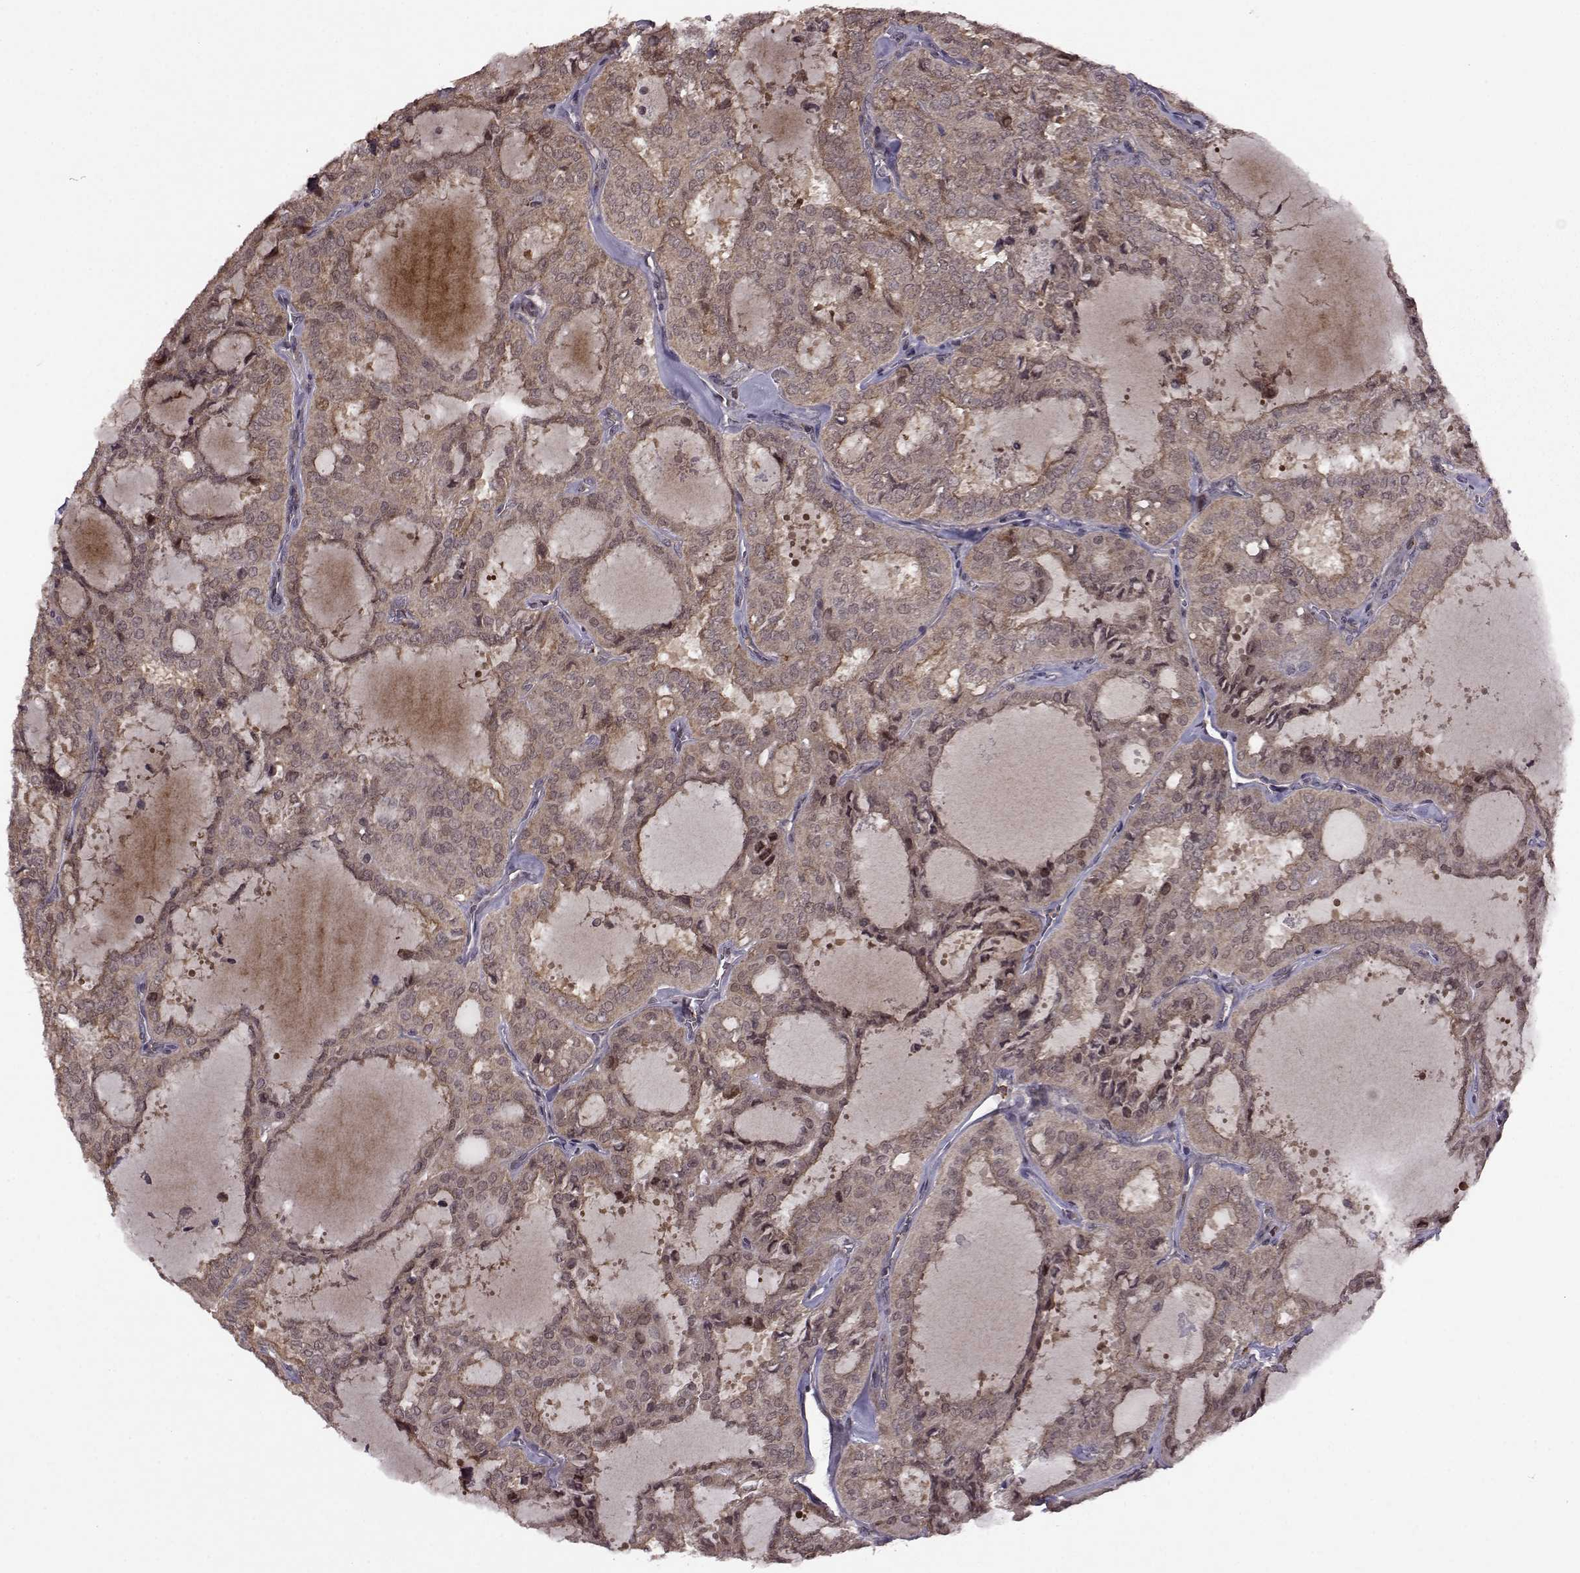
{"staining": {"intensity": "weak", "quantity": "25%-75%", "location": "cytoplasmic/membranous"}, "tissue": "thyroid cancer", "cell_type": "Tumor cells", "image_type": "cancer", "snomed": [{"axis": "morphology", "description": "Follicular adenoma carcinoma, NOS"}, {"axis": "topography", "description": "Thyroid gland"}], "caption": "Weak cytoplasmic/membranous positivity for a protein is present in approximately 25%-75% of tumor cells of thyroid cancer (follicular adenoma carcinoma) using IHC.", "gene": "TRMU", "patient": {"sex": "male", "age": 75}}